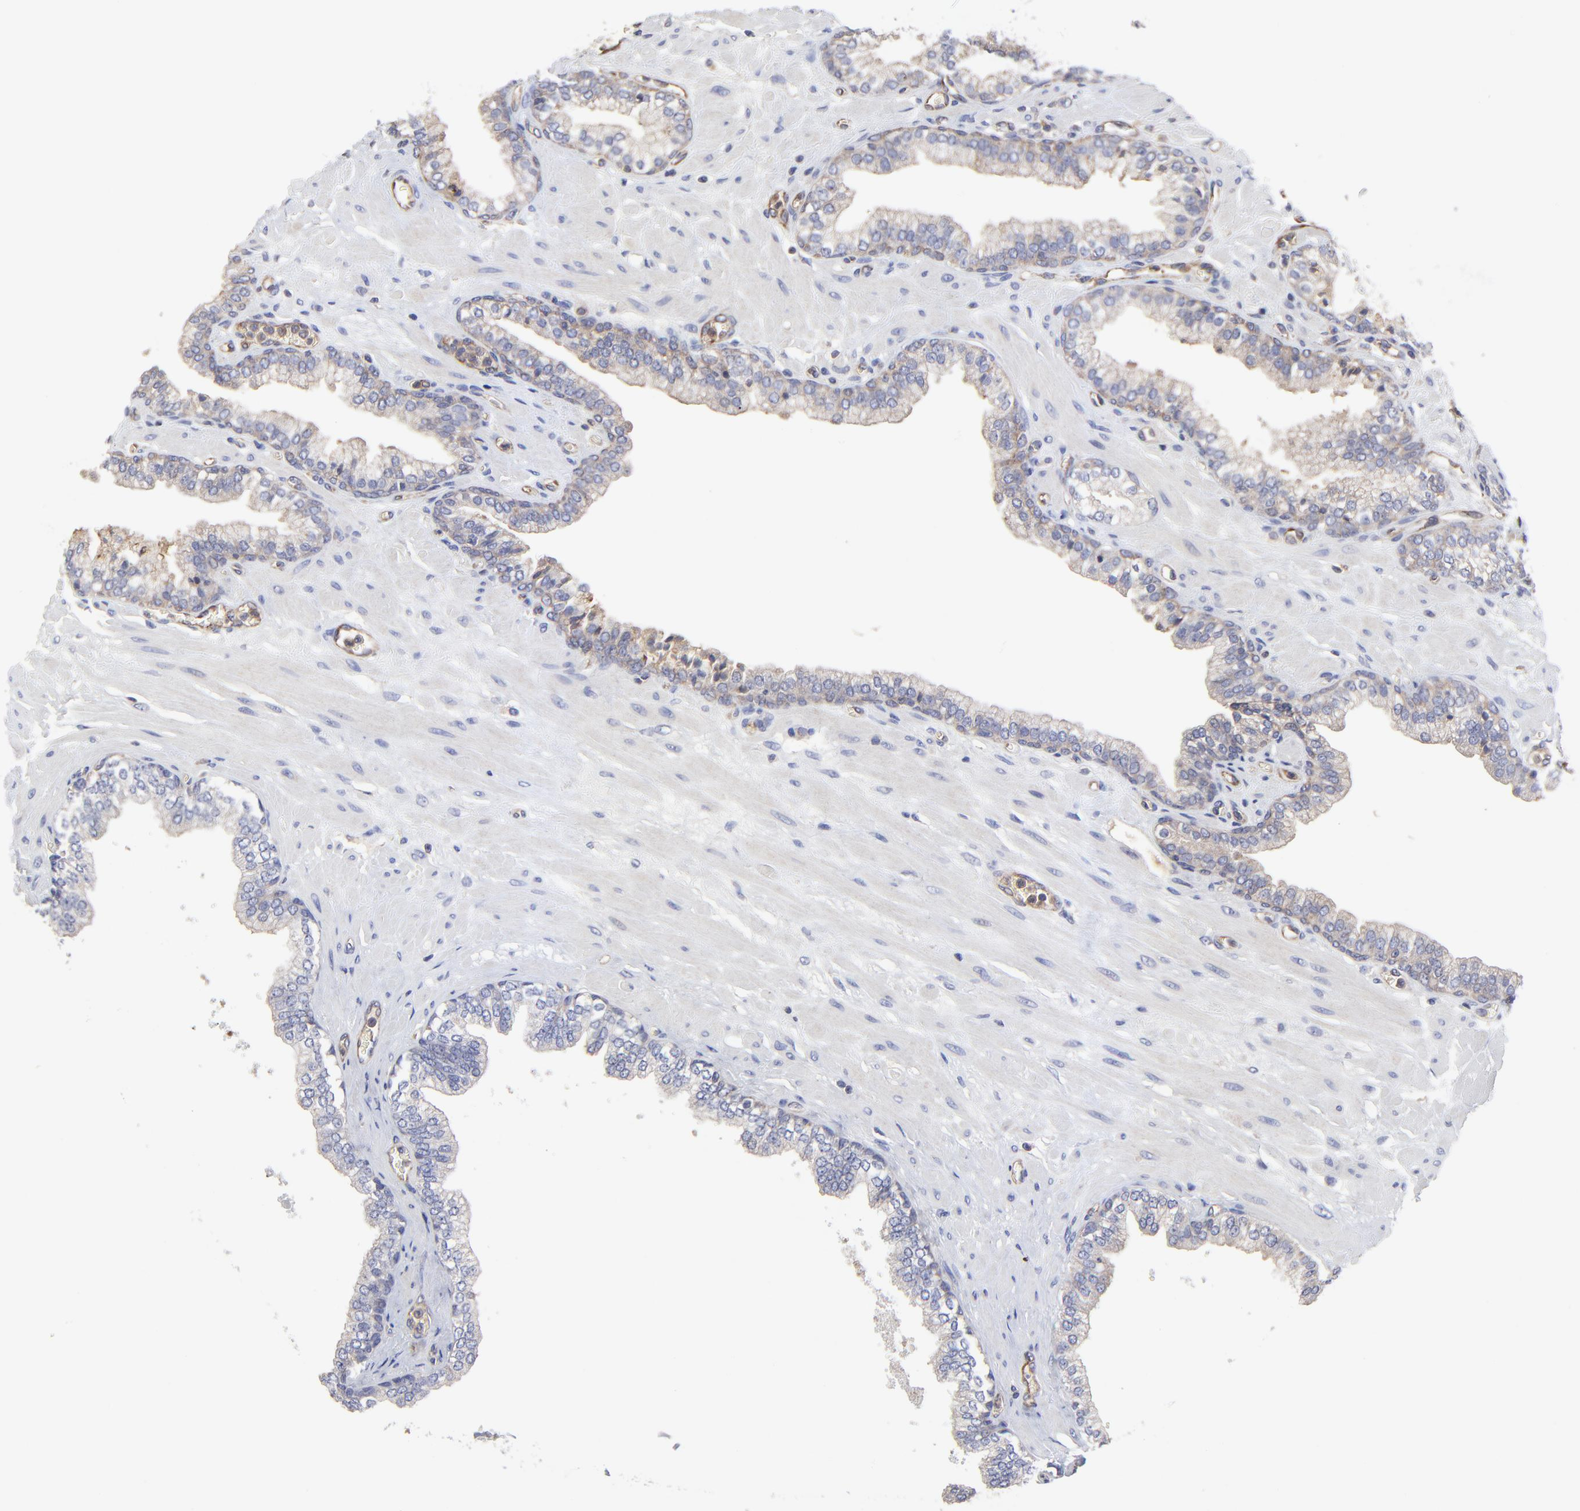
{"staining": {"intensity": "weak", "quantity": "25%-75%", "location": "cytoplasmic/membranous"}, "tissue": "prostate", "cell_type": "Glandular cells", "image_type": "normal", "snomed": [{"axis": "morphology", "description": "Normal tissue, NOS"}, {"axis": "topography", "description": "Prostate"}], "caption": "A brown stain labels weak cytoplasmic/membranous expression of a protein in glandular cells of unremarkable human prostate. (DAB (3,3'-diaminobenzidine) IHC with brightfield microscopy, high magnification).", "gene": "SULF2", "patient": {"sex": "male", "age": 60}}